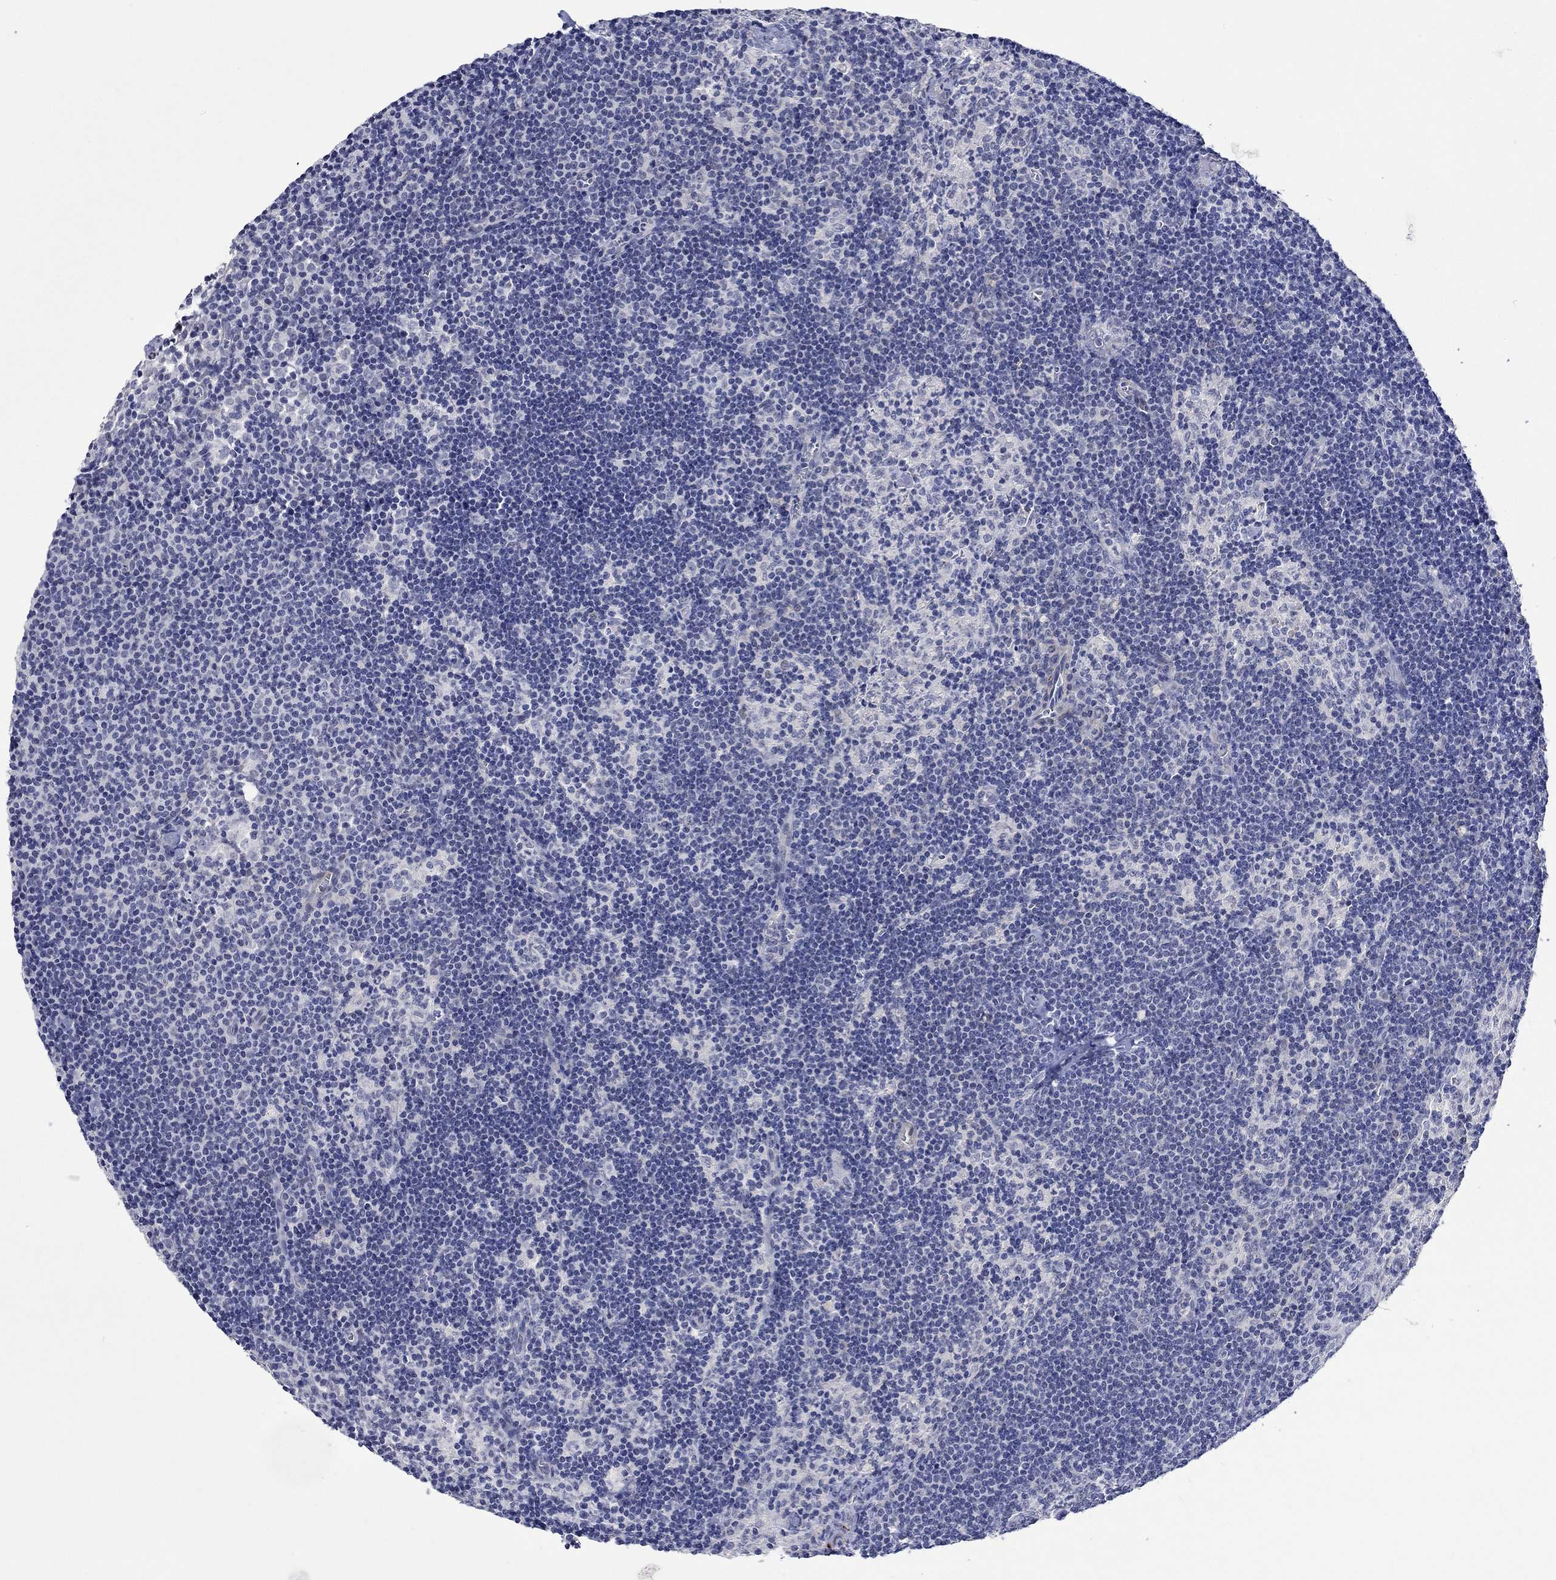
{"staining": {"intensity": "negative", "quantity": "none", "location": "none"}, "tissue": "lymph node", "cell_type": "Non-germinal center cells", "image_type": "normal", "snomed": [{"axis": "morphology", "description": "Normal tissue, NOS"}, {"axis": "topography", "description": "Lymph node"}], "caption": "Immunohistochemistry image of unremarkable human lymph node stained for a protein (brown), which exhibits no positivity in non-germinal center cells. The staining is performed using DAB (3,3'-diaminobenzidine) brown chromogen with nuclei counter-stained in using hematoxylin.", "gene": "CRYAB", "patient": {"sex": "female", "age": 34}}